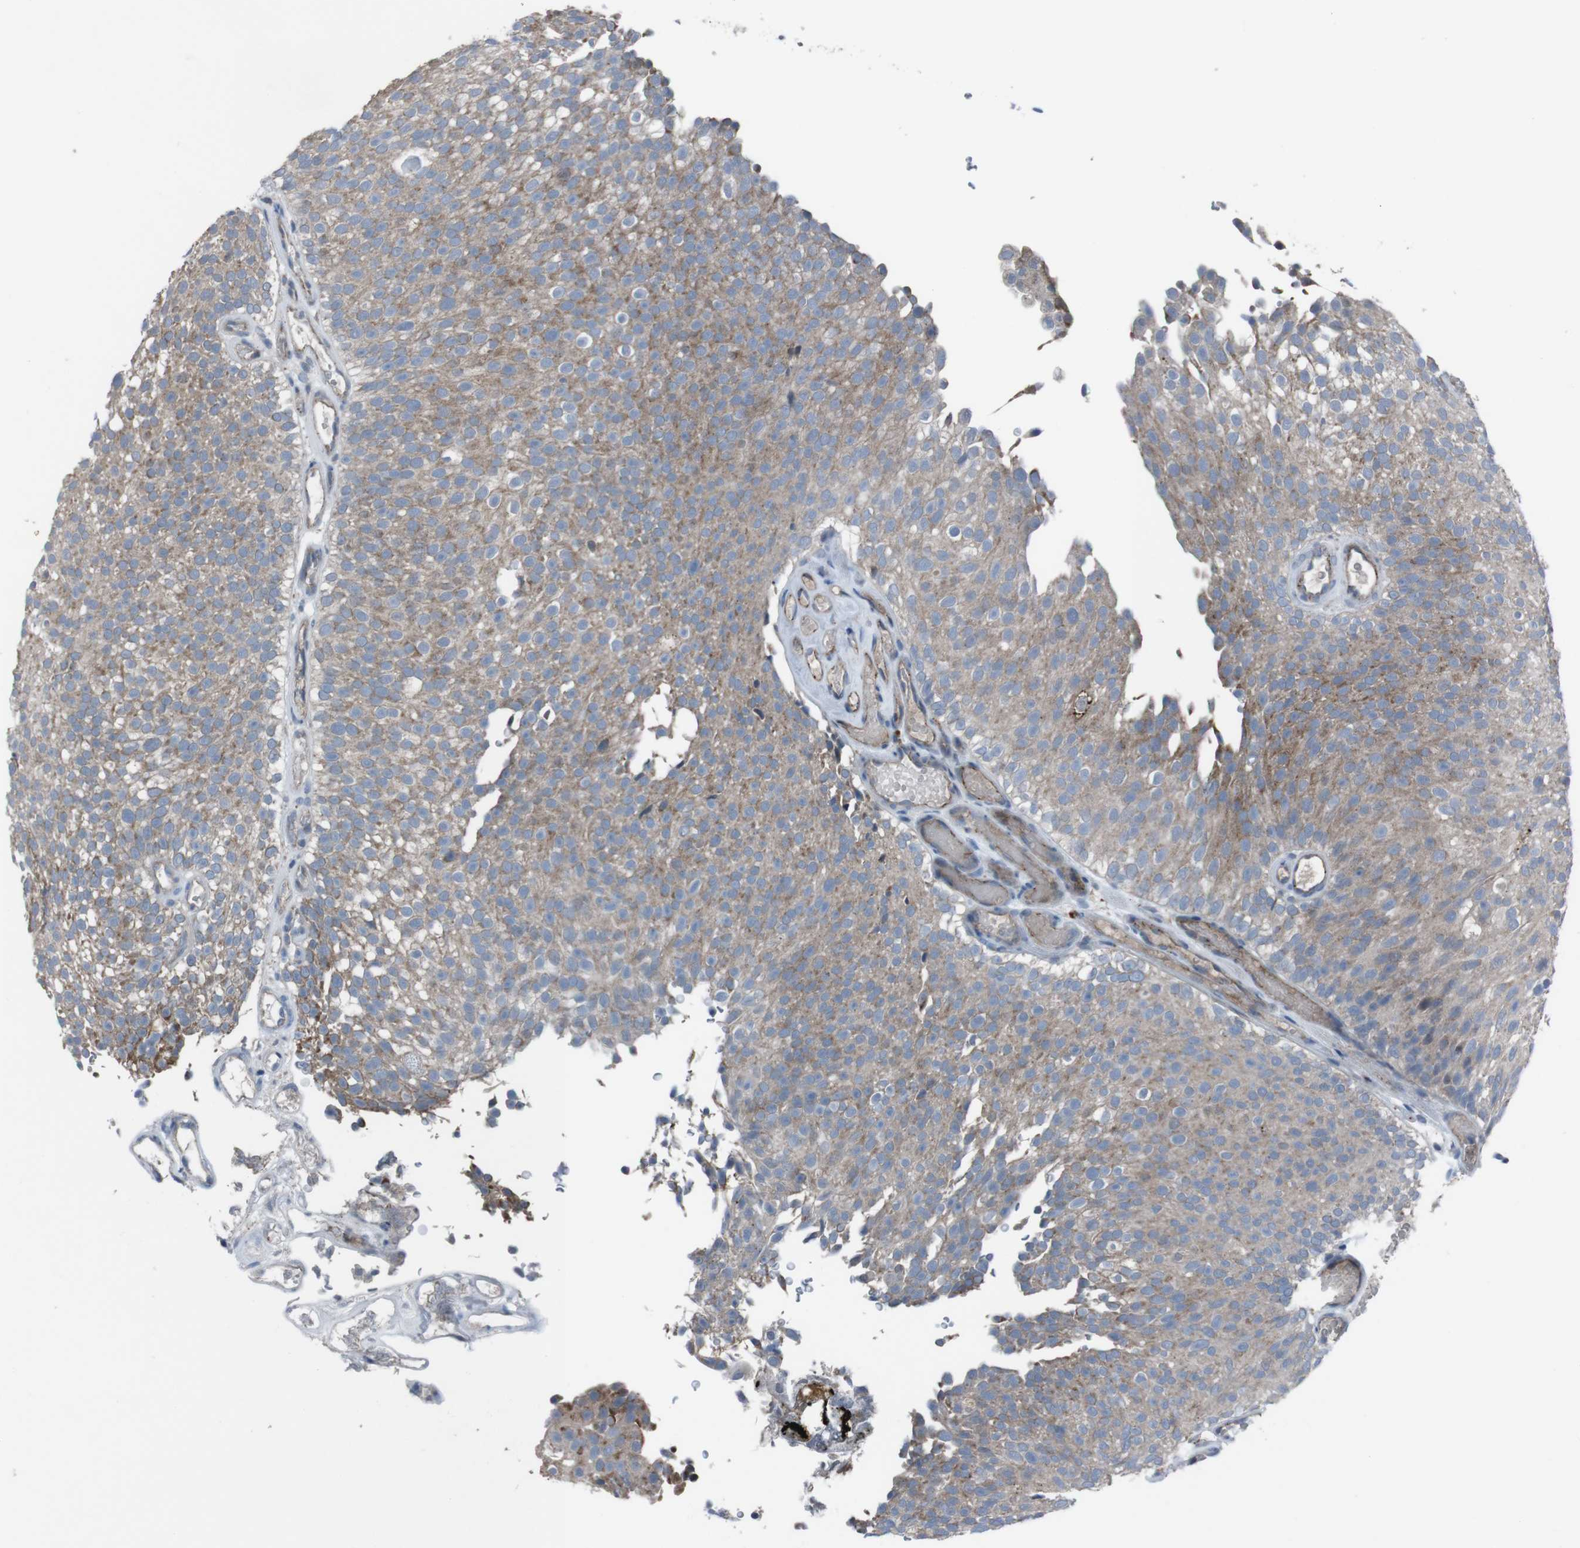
{"staining": {"intensity": "moderate", "quantity": ">75%", "location": "cytoplasmic/membranous"}, "tissue": "urothelial cancer", "cell_type": "Tumor cells", "image_type": "cancer", "snomed": [{"axis": "morphology", "description": "Urothelial carcinoma, Low grade"}, {"axis": "topography", "description": "Urinary bladder"}], "caption": "Protein analysis of urothelial carcinoma (low-grade) tissue shows moderate cytoplasmic/membranous positivity in about >75% of tumor cells.", "gene": "EFNA5", "patient": {"sex": "male", "age": 78}}